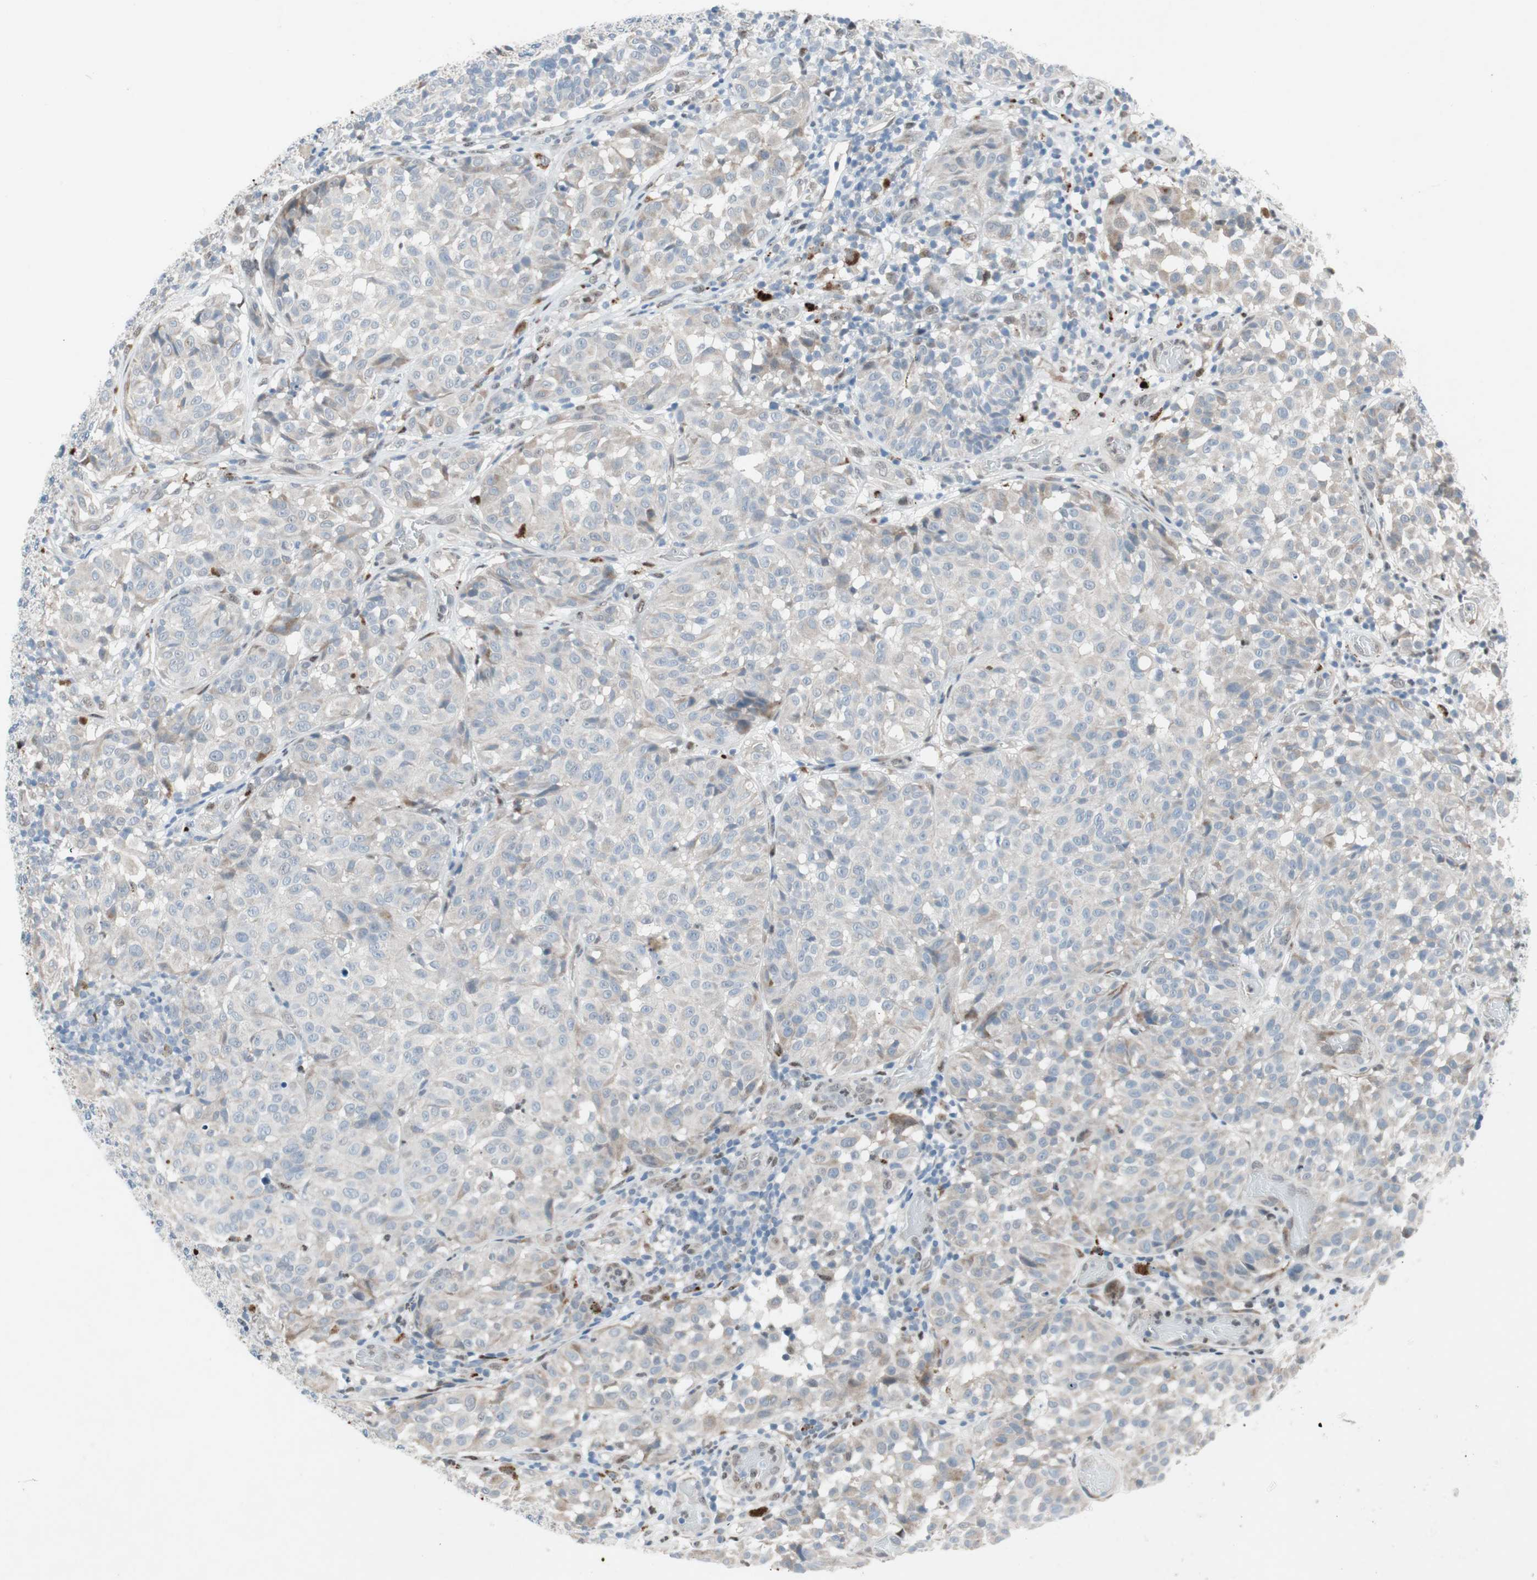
{"staining": {"intensity": "moderate", "quantity": "<25%", "location": "cytoplasmic/membranous"}, "tissue": "melanoma", "cell_type": "Tumor cells", "image_type": "cancer", "snomed": [{"axis": "morphology", "description": "Malignant melanoma, NOS"}, {"axis": "topography", "description": "Skin"}], "caption": "Protein expression analysis of human malignant melanoma reveals moderate cytoplasmic/membranous staining in about <25% of tumor cells.", "gene": "CAND2", "patient": {"sex": "female", "age": 46}}